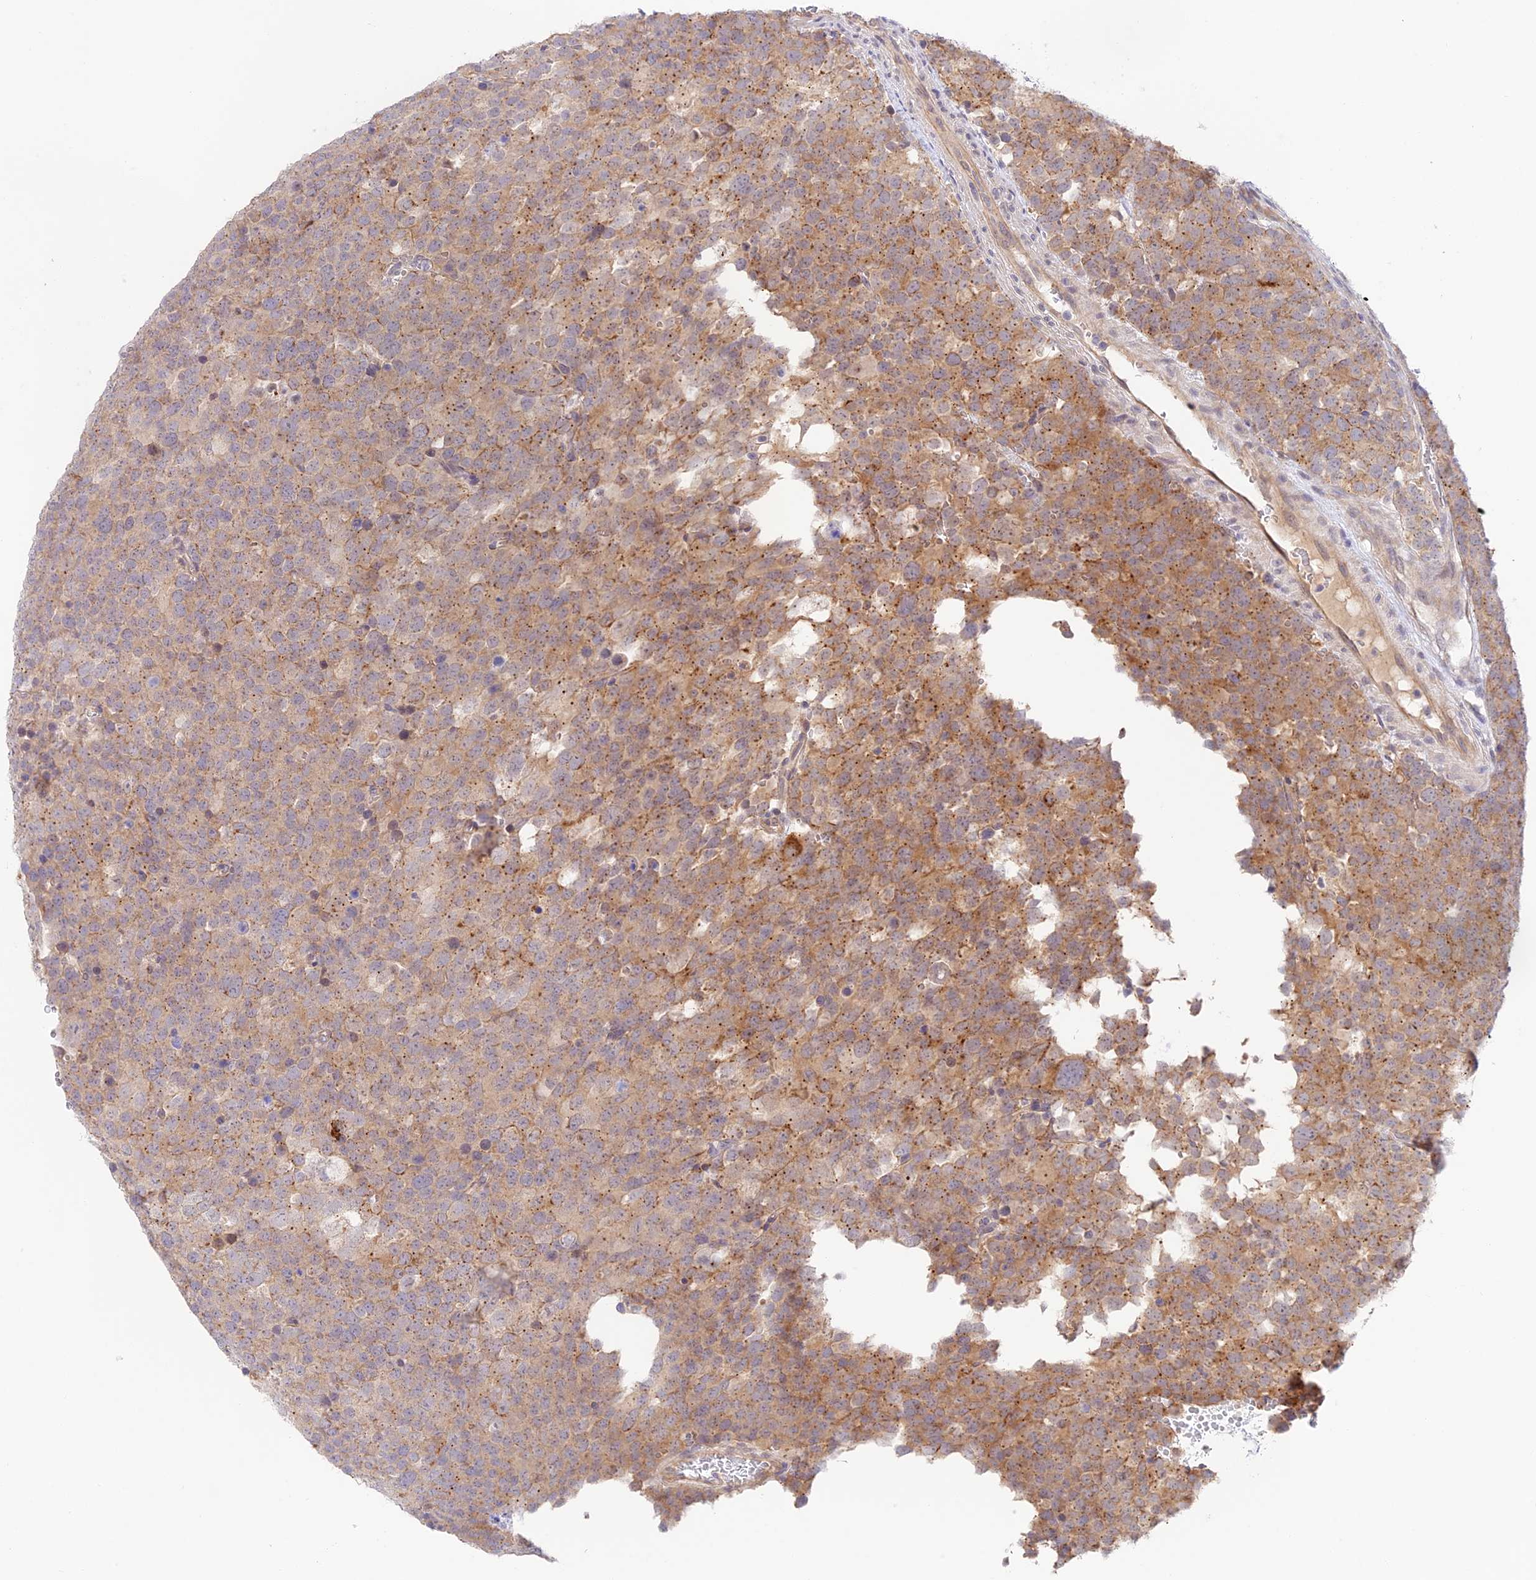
{"staining": {"intensity": "moderate", "quantity": "25%-75%", "location": "cytoplasmic/membranous"}, "tissue": "testis cancer", "cell_type": "Tumor cells", "image_type": "cancer", "snomed": [{"axis": "morphology", "description": "Seminoma, NOS"}, {"axis": "topography", "description": "Testis"}], "caption": "Immunohistochemistry histopathology image of testis seminoma stained for a protein (brown), which demonstrates medium levels of moderate cytoplasmic/membranous positivity in about 25%-75% of tumor cells.", "gene": "CAMSAP3", "patient": {"sex": "male", "age": 71}}